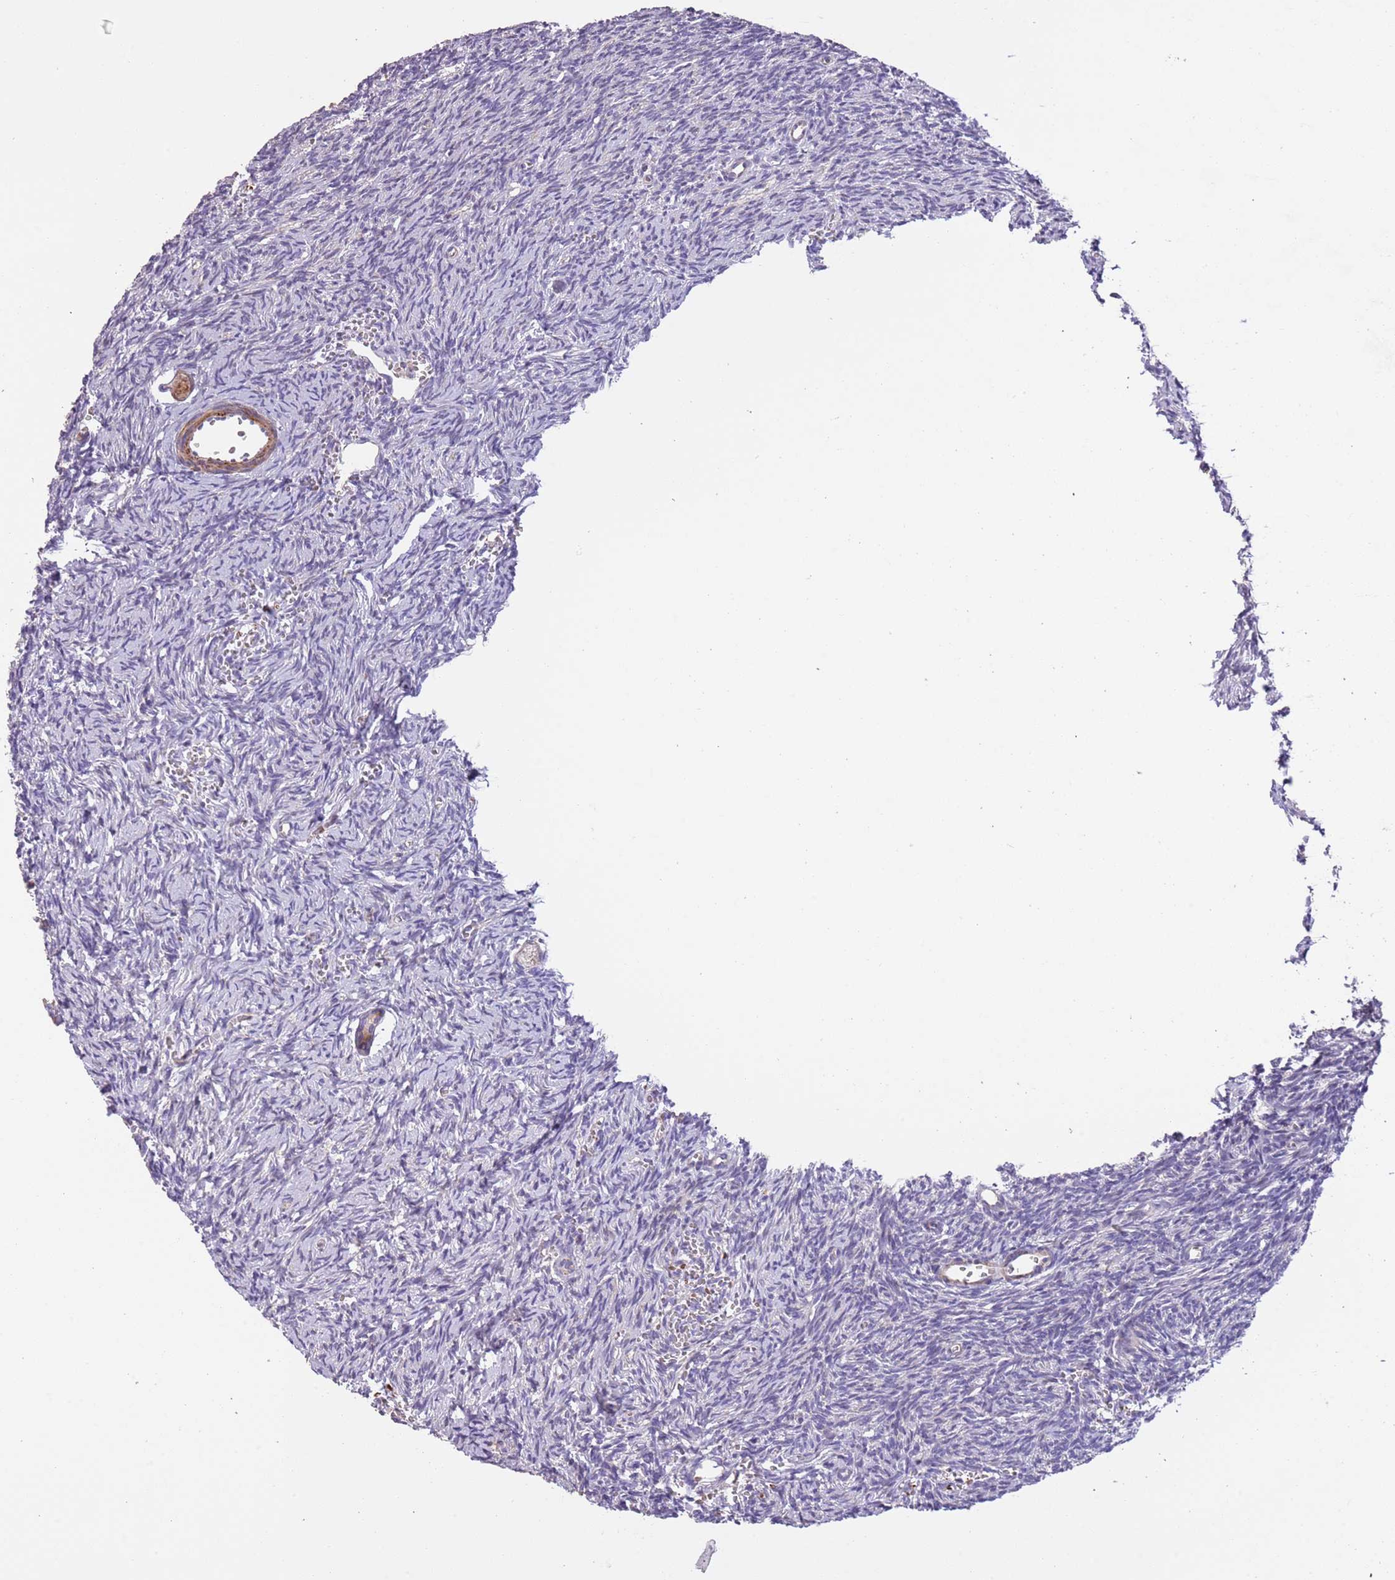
{"staining": {"intensity": "moderate", "quantity": ">75%", "location": "cytoplasmic/membranous"}, "tissue": "ovary", "cell_type": "Follicle cells", "image_type": "normal", "snomed": [{"axis": "morphology", "description": "Normal tissue, NOS"}, {"axis": "topography", "description": "Ovary"}], "caption": "A brown stain highlights moderate cytoplasmic/membranous expression of a protein in follicle cells of unremarkable ovary.", "gene": "PIGA", "patient": {"sex": "female", "age": 39}}